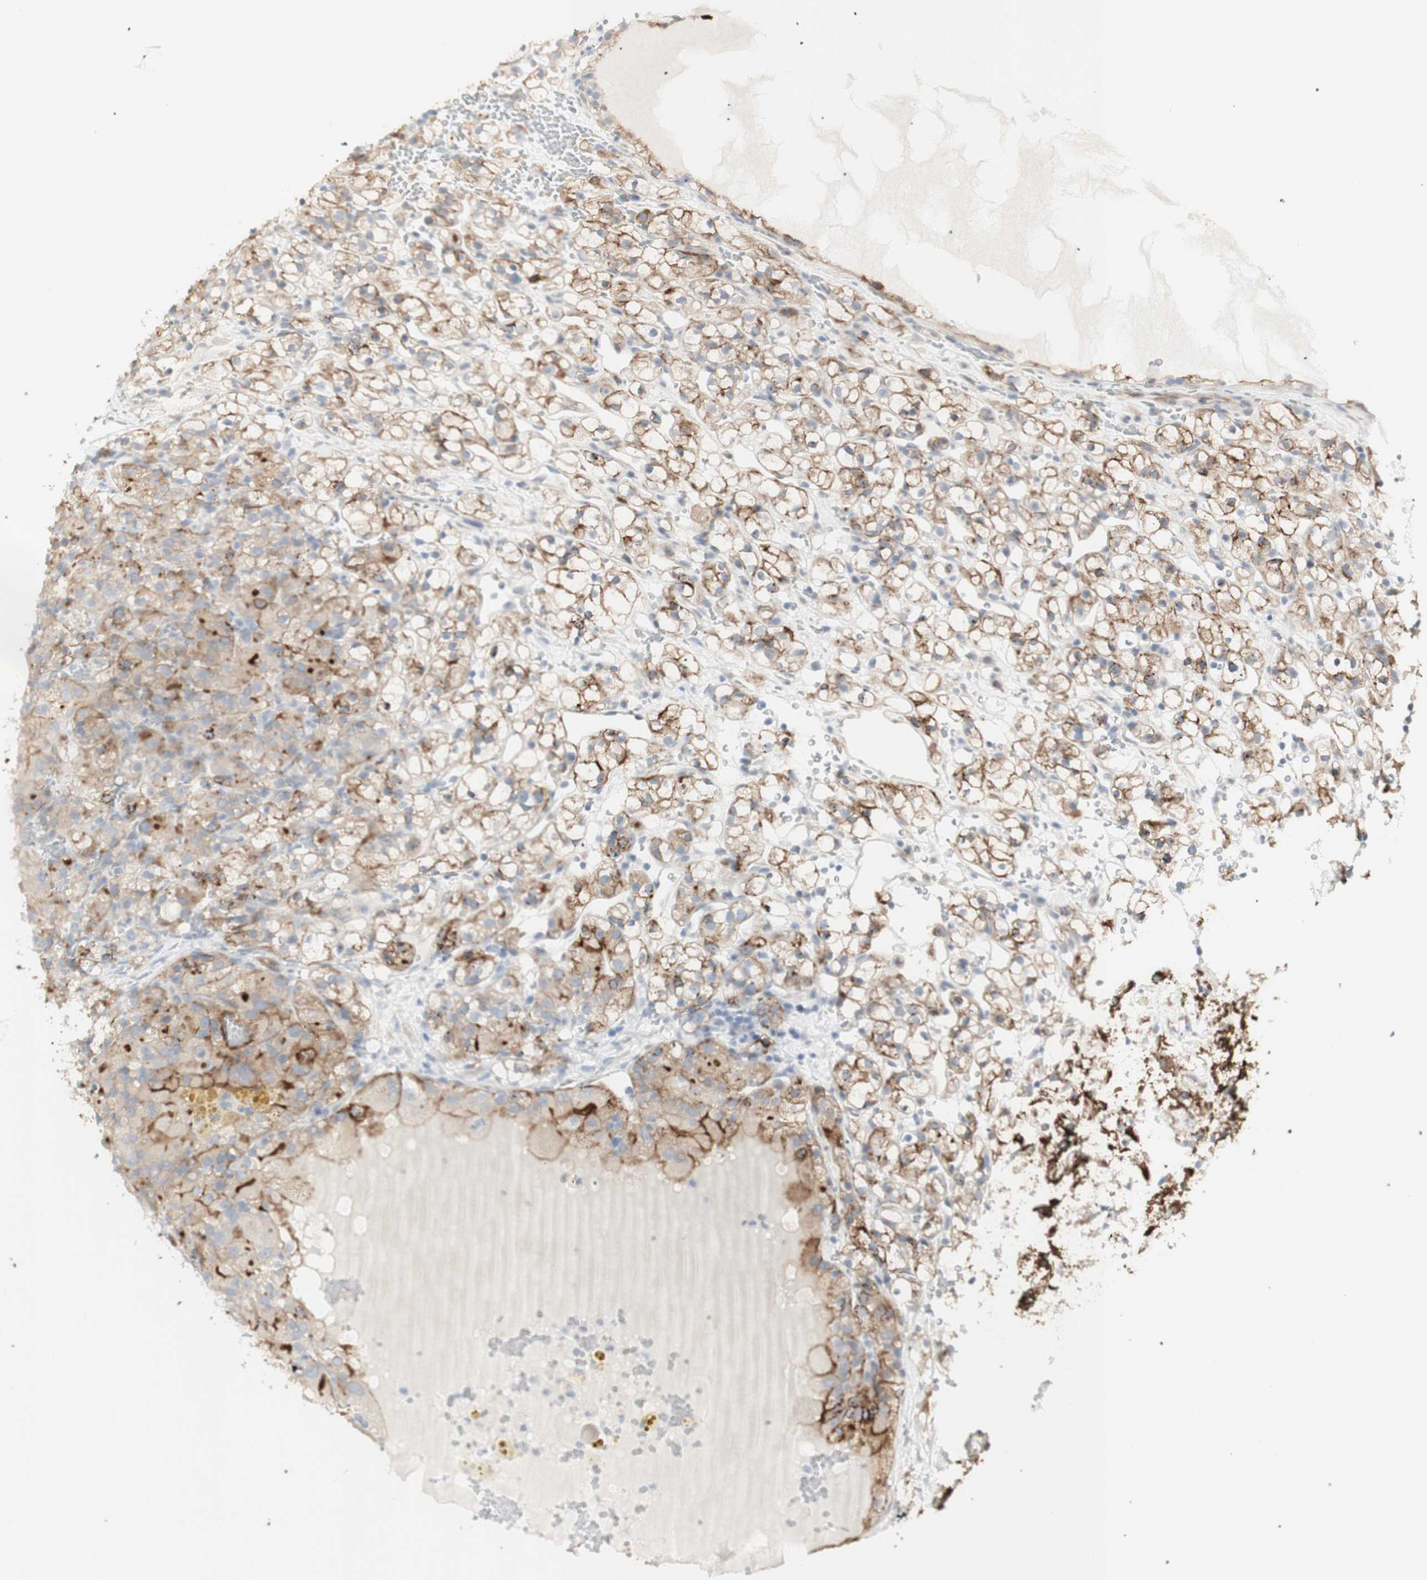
{"staining": {"intensity": "moderate", "quantity": "25%-75%", "location": "cytoplasmic/membranous"}, "tissue": "renal cancer", "cell_type": "Tumor cells", "image_type": "cancer", "snomed": [{"axis": "morphology", "description": "Adenocarcinoma, NOS"}, {"axis": "topography", "description": "Kidney"}], "caption": "Renal adenocarcinoma tissue exhibits moderate cytoplasmic/membranous staining in approximately 25%-75% of tumor cells", "gene": "NDST4", "patient": {"sex": "male", "age": 61}}